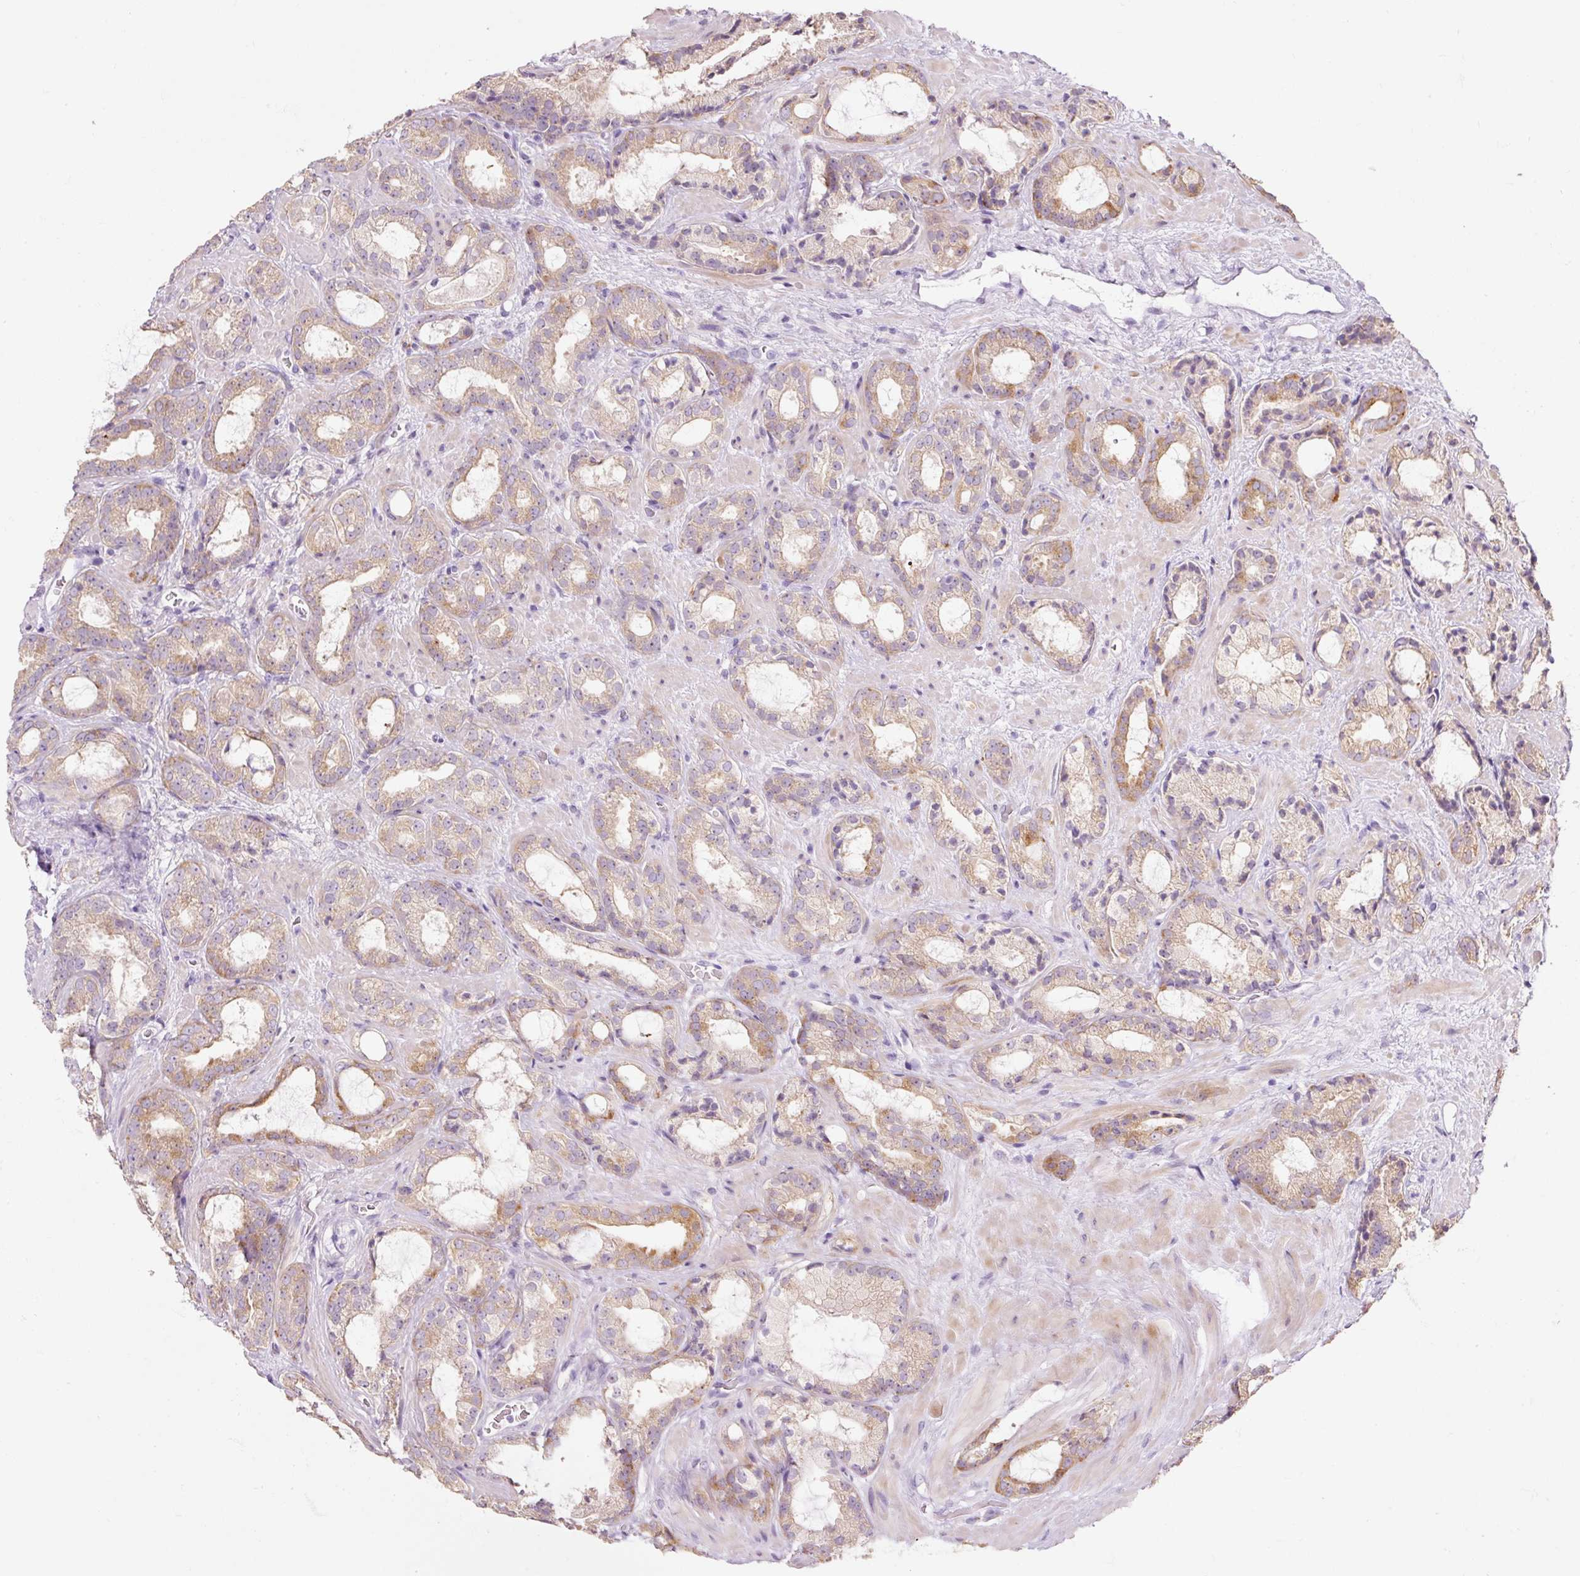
{"staining": {"intensity": "moderate", "quantity": "25%-75%", "location": "cytoplasmic/membranous"}, "tissue": "prostate cancer", "cell_type": "Tumor cells", "image_type": "cancer", "snomed": [{"axis": "morphology", "description": "Adenocarcinoma, Low grade"}, {"axis": "topography", "description": "Prostate"}], "caption": "Immunohistochemical staining of prostate adenocarcinoma (low-grade) displays moderate cytoplasmic/membranous protein expression in approximately 25%-75% of tumor cells. Immunohistochemistry (ihc) stains the protein in brown and the nuclei are stained blue.", "gene": "HAX1", "patient": {"sex": "male", "age": 62}}